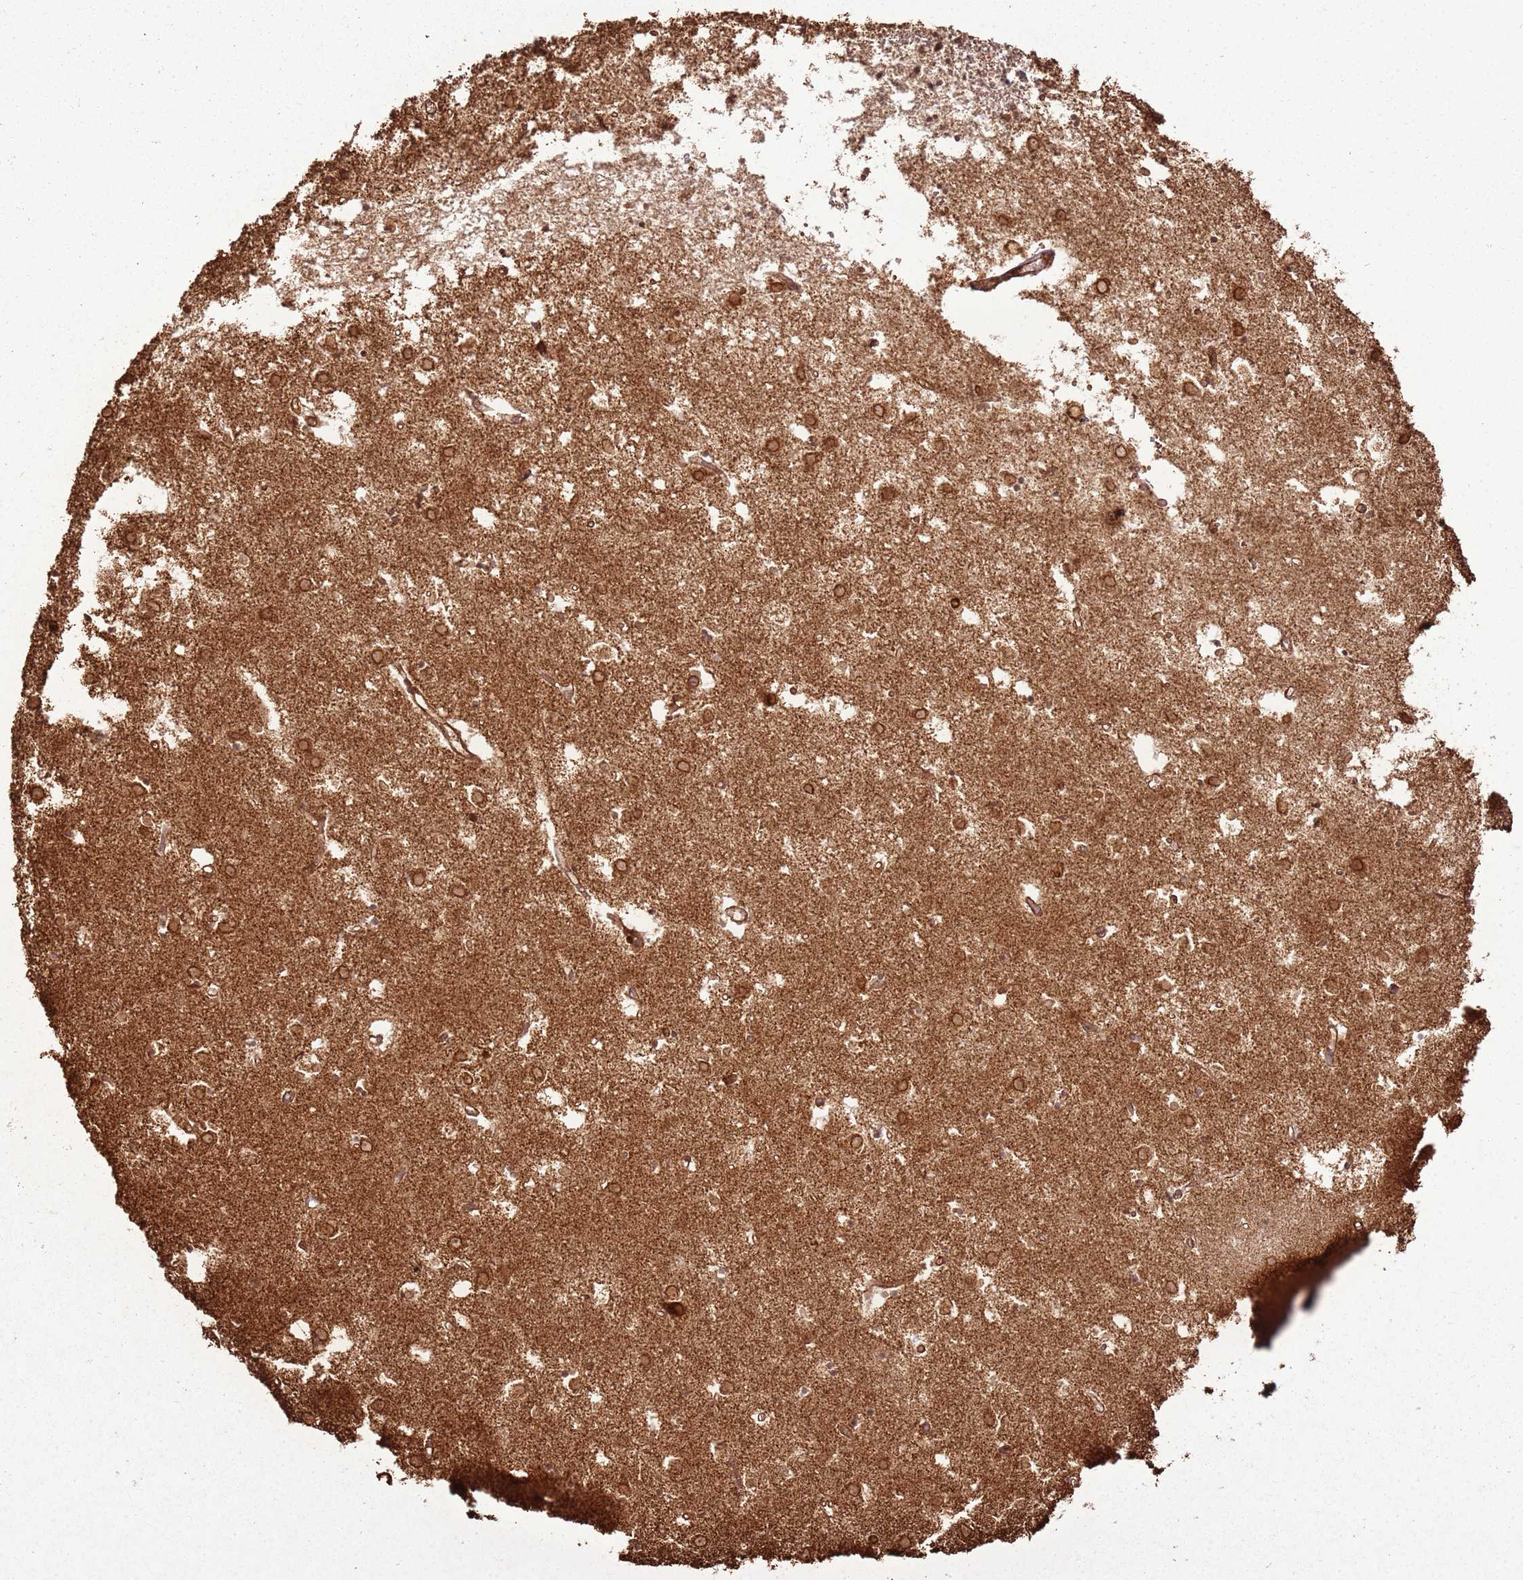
{"staining": {"intensity": "moderate", "quantity": ">75%", "location": "cytoplasmic/membranous"}, "tissue": "caudate", "cell_type": "Glial cells", "image_type": "normal", "snomed": [{"axis": "morphology", "description": "Normal tissue, NOS"}, {"axis": "topography", "description": "Lateral ventricle wall"}], "caption": "Immunohistochemical staining of normal caudate displays moderate cytoplasmic/membranous protein positivity in about >75% of glial cells.", "gene": "MRPS6", "patient": {"sex": "male", "age": 70}}